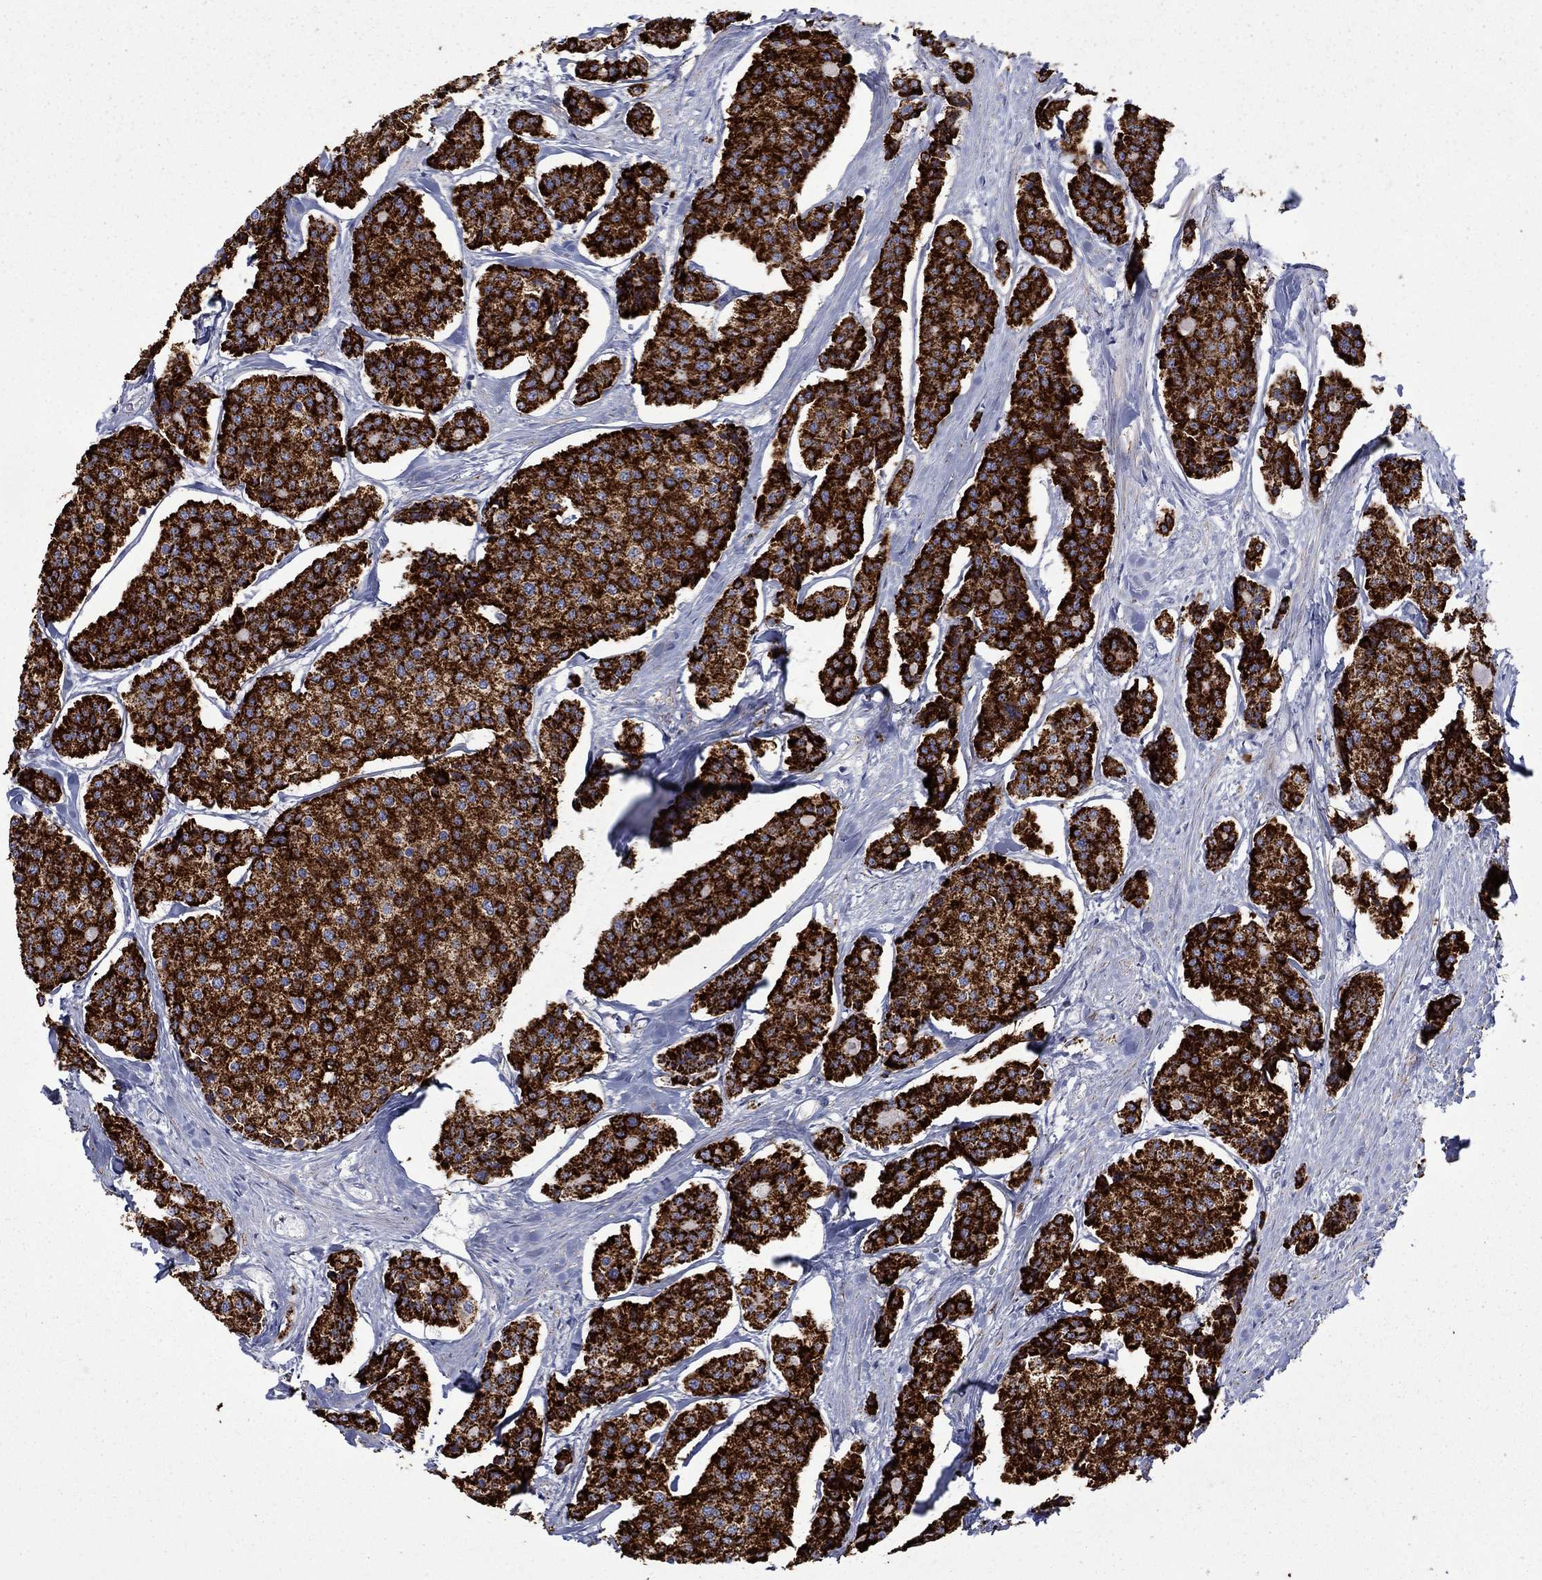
{"staining": {"intensity": "strong", "quantity": ">75%", "location": "cytoplasmic/membranous"}, "tissue": "carcinoid", "cell_type": "Tumor cells", "image_type": "cancer", "snomed": [{"axis": "morphology", "description": "Carcinoid, malignant, NOS"}, {"axis": "topography", "description": "Small intestine"}], "caption": "Protein expression analysis of human malignant carcinoid reveals strong cytoplasmic/membranous positivity in about >75% of tumor cells. (DAB (3,3'-diaminobenzidine) IHC with brightfield microscopy, high magnification).", "gene": "CISD1", "patient": {"sex": "female", "age": 65}}